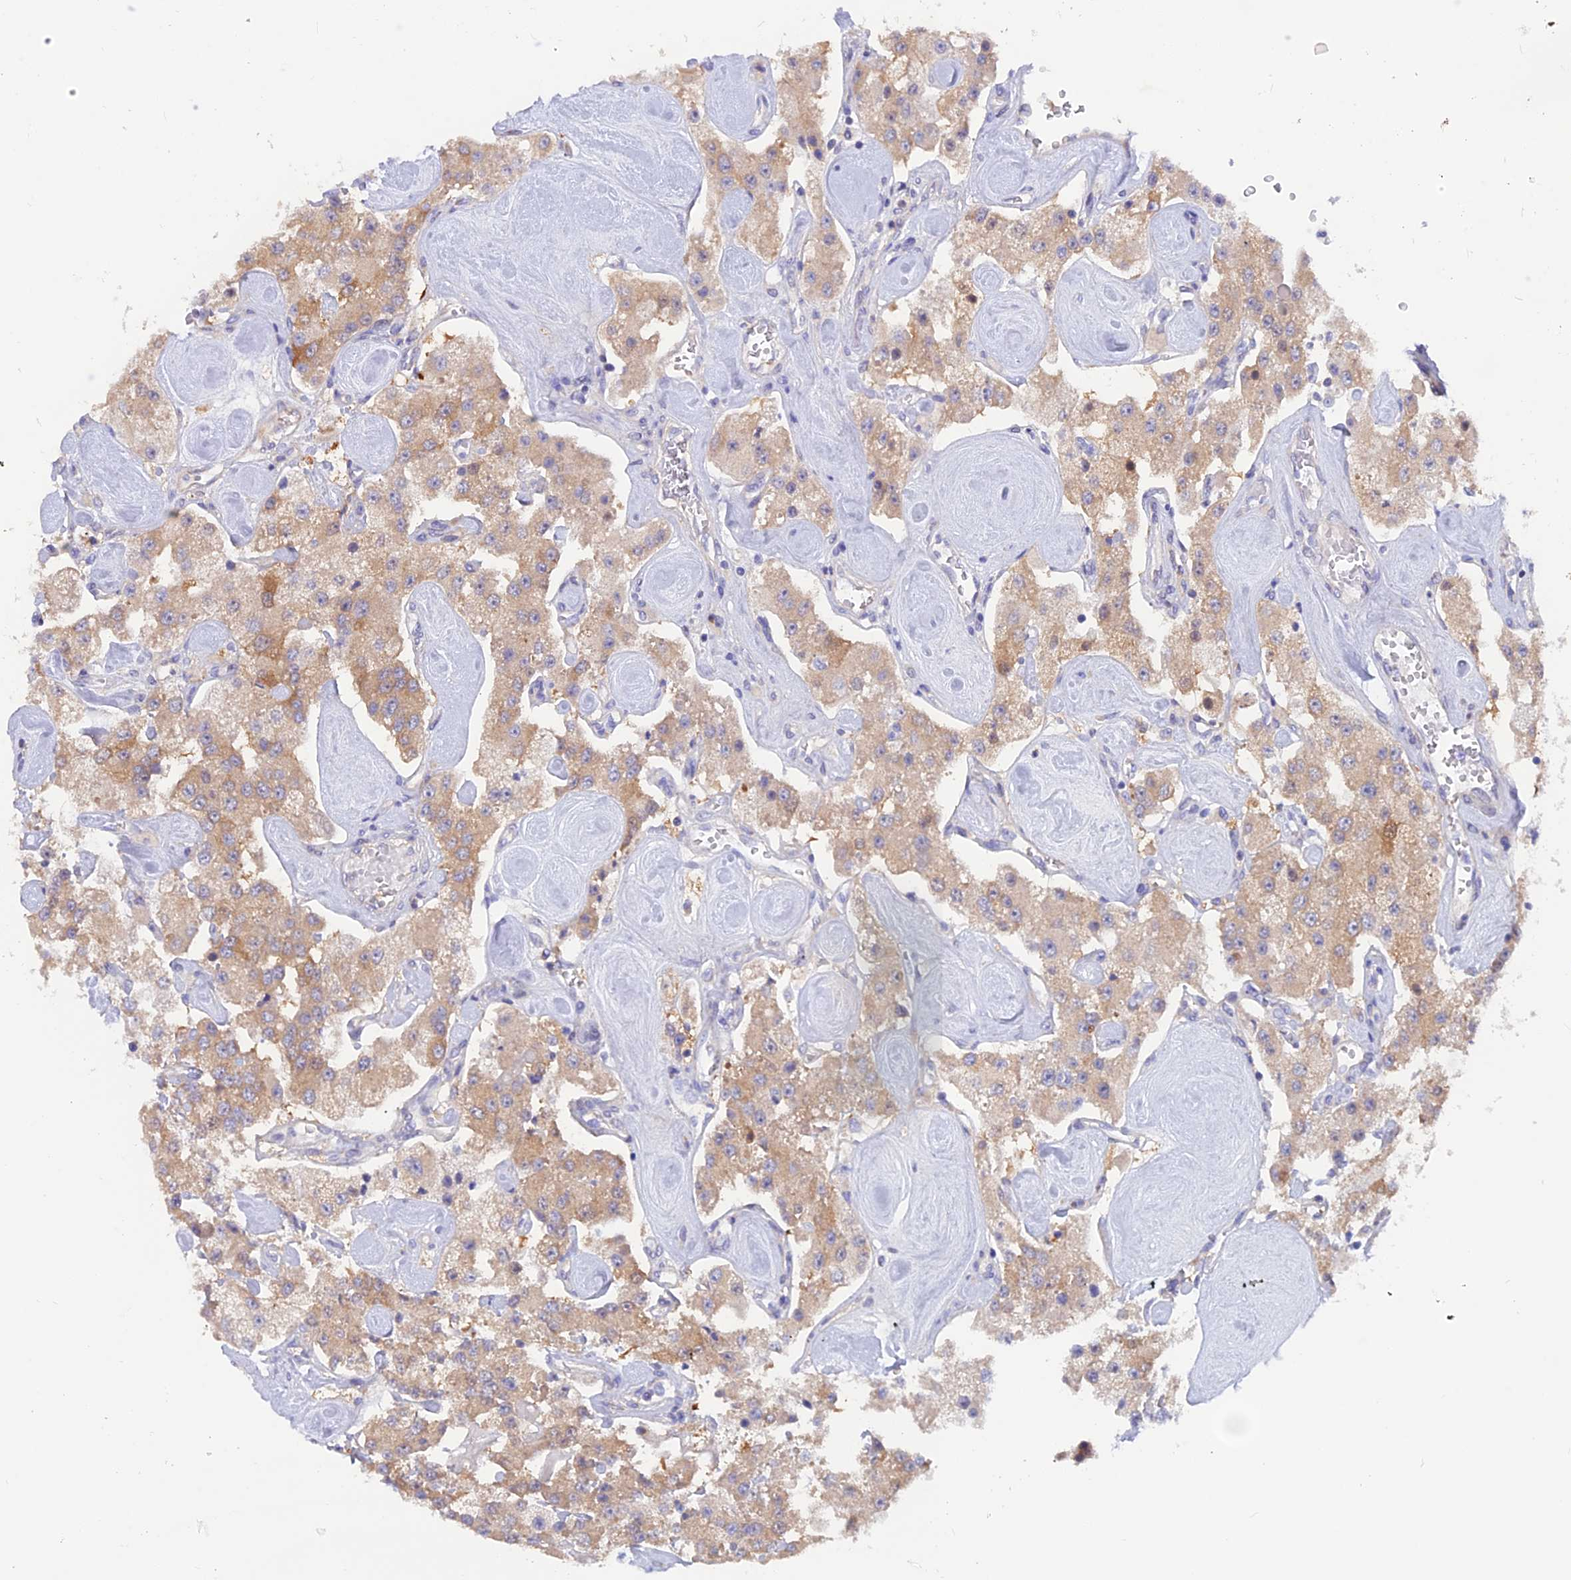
{"staining": {"intensity": "moderate", "quantity": ">75%", "location": "cytoplasmic/membranous"}, "tissue": "carcinoid", "cell_type": "Tumor cells", "image_type": "cancer", "snomed": [{"axis": "morphology", "description": "Carcinoid, malignant, NOS"}, {"axis": "topography", "description": "Pancreas"}], "caption": "Malignant carcinoid stained with immunohistochemistry demonstrates moderate cytoplasmic/membranous expression in about >75% of tumor cells.", "gene": "LZTFL1", "patient": {"sex": "male", "age": 41}}